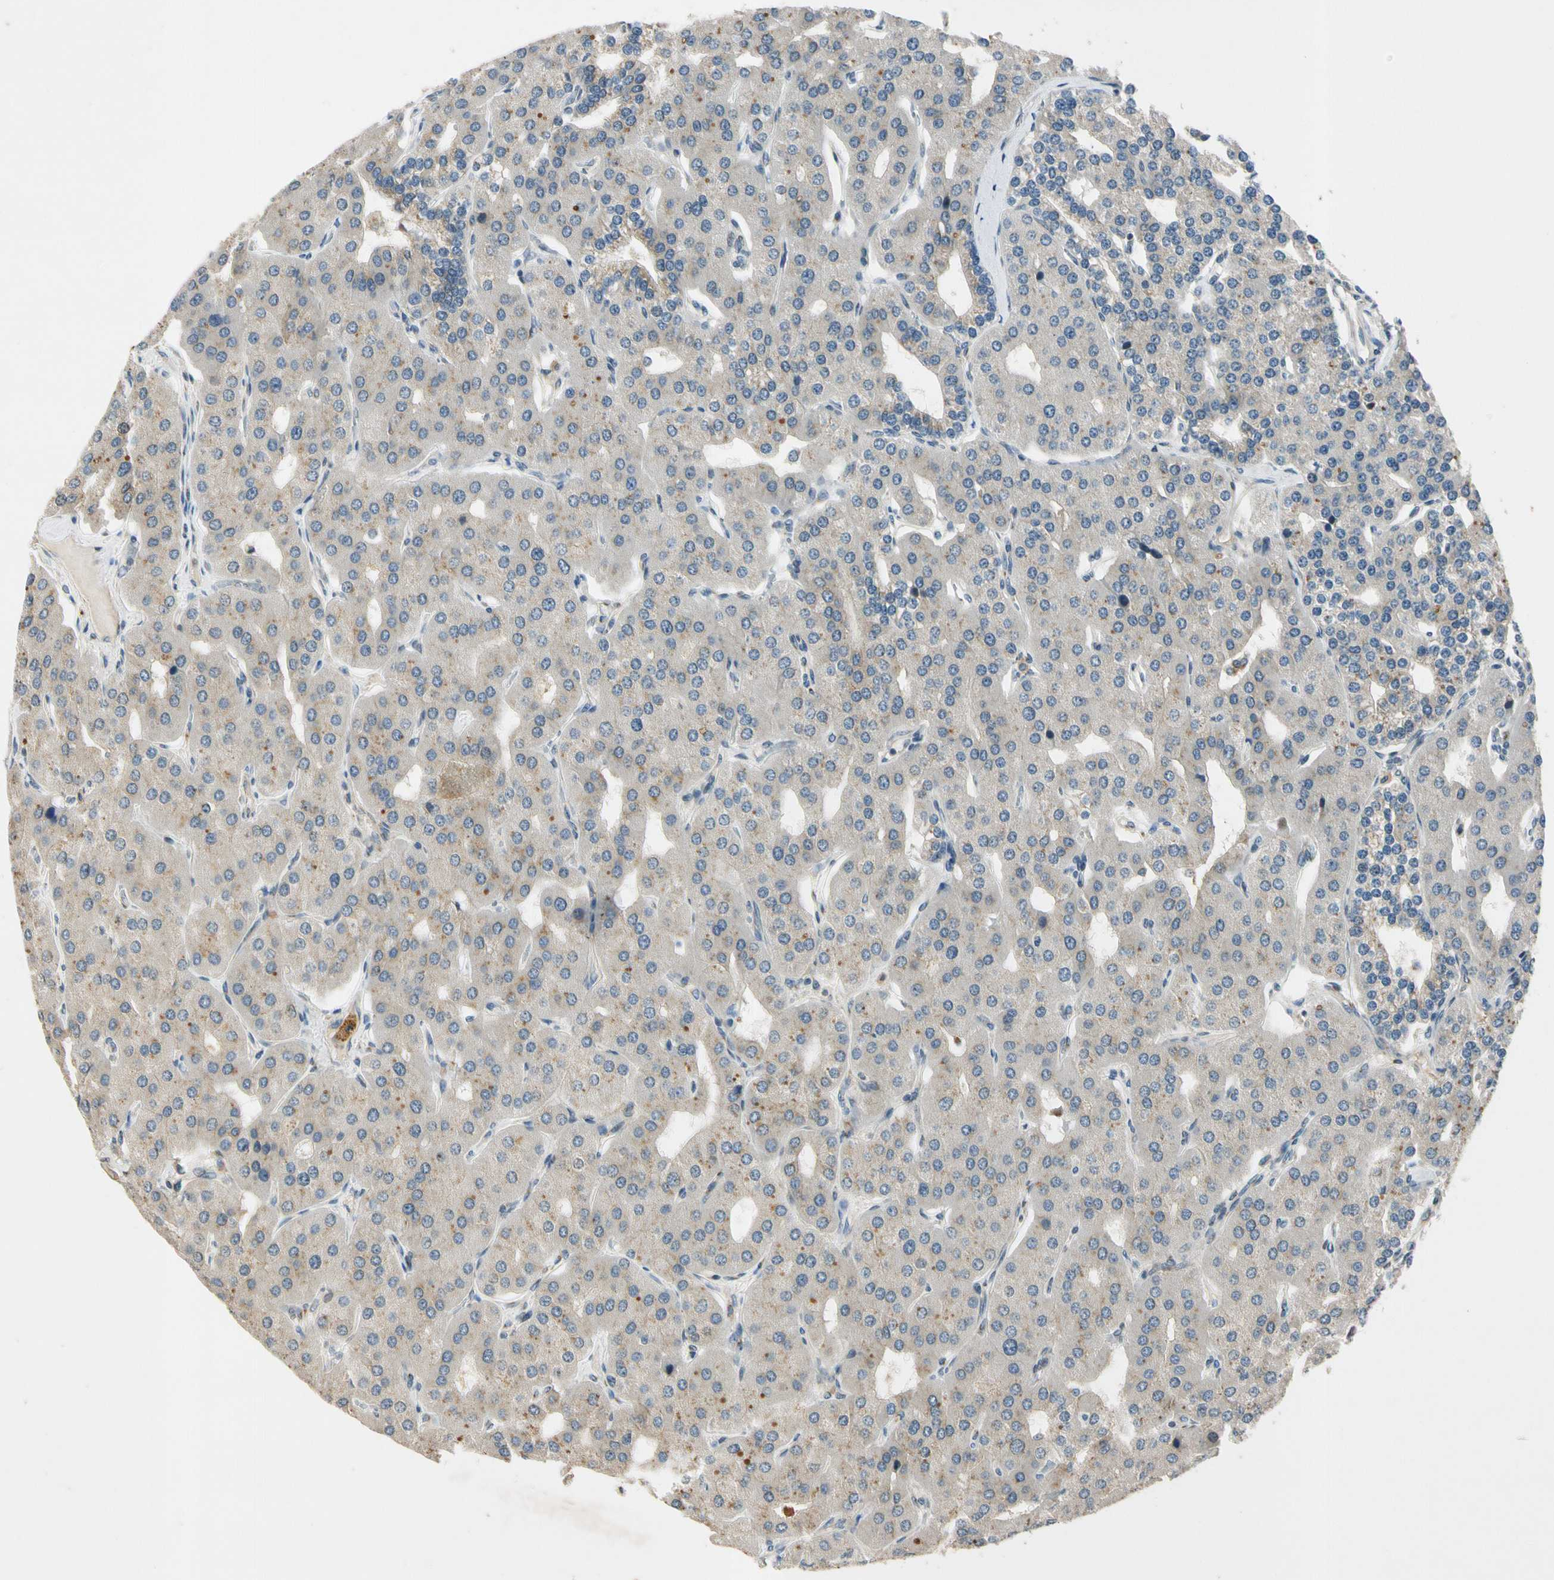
{"staining": {"intensity": "moderate", "quantity": ">75%", "location": "cytoplasmic/membranous"}, "tissue": "parathyroid gland", "cell_type": "Glandular cells", "image_type": "normal", "snomed": [{"axis": "morphology", "description": "Normal tissue, NOS"}, {"axis": "morphology", "description": "Adenoma, NOS"}, {"axis": "topography", "description": "Parathyroid gland"}], "caption": "Protein positivity by IHC displays moderate cytoplasmic/membranous positivity in approximately >75% of glandular cells in unremarkable parathyroid gland.", "gene": "RPS6KB2", "patient": {"sex": "female", "age": 86}}